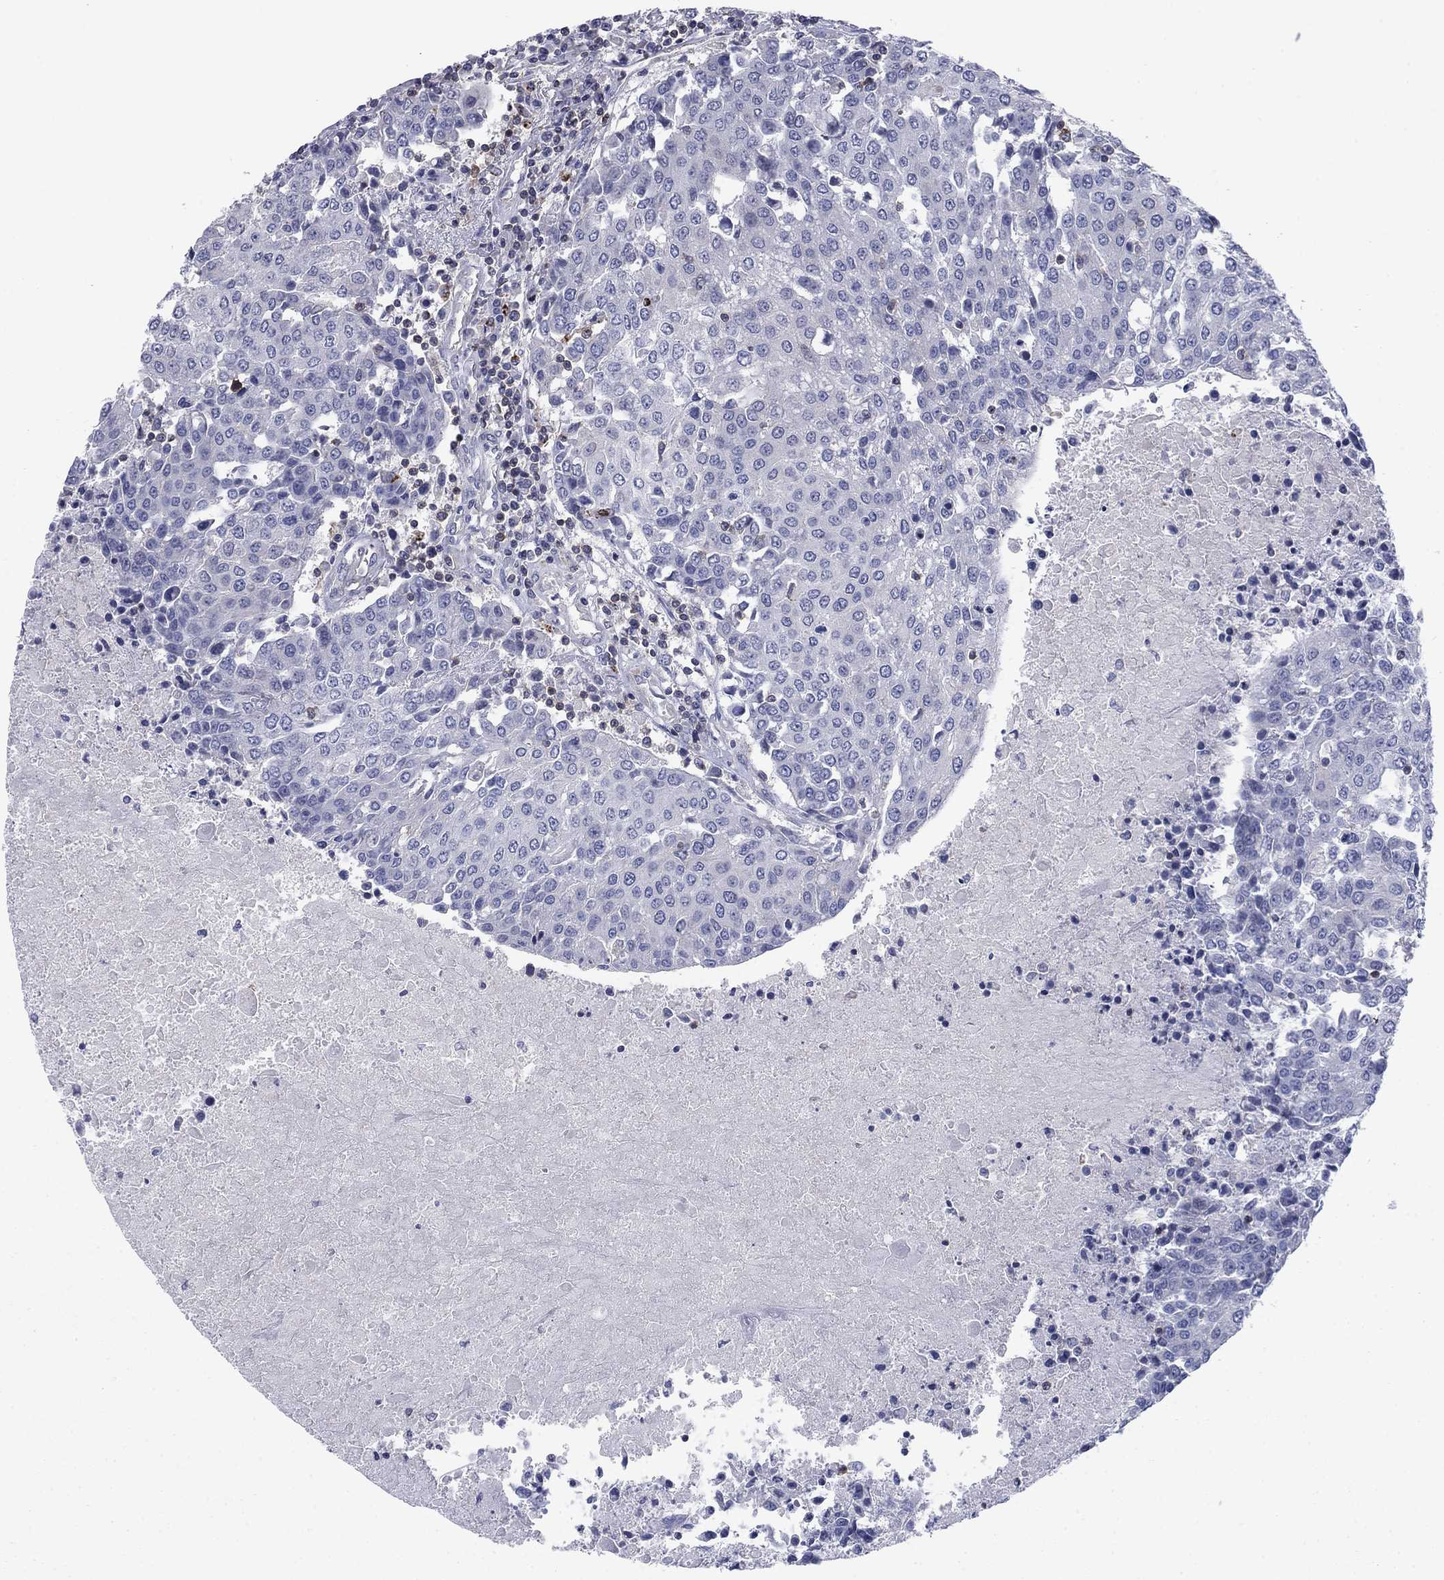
{"staining": {"intensity": "negative", "quantity": "none", "location": "none"}, "tissue": "urothelial cancer", "cell_type": "Tumor cells", "image_type": "cancer", "snomed": [{"axis": "morphology", "description": "Urothelial carcinoma, High grade"}, {"axis": "topography", "description": "Urinary bladder"}], "caption": "Tumor cells show no significant protein positivity in urothelial cancer. (DAB (3,3'-diaminobenzidine) immunohistochemistry (IHC) with hematoxylin counter stain).", "gene": "PSD4", "patient": {"sex": "female", "age": 85}}